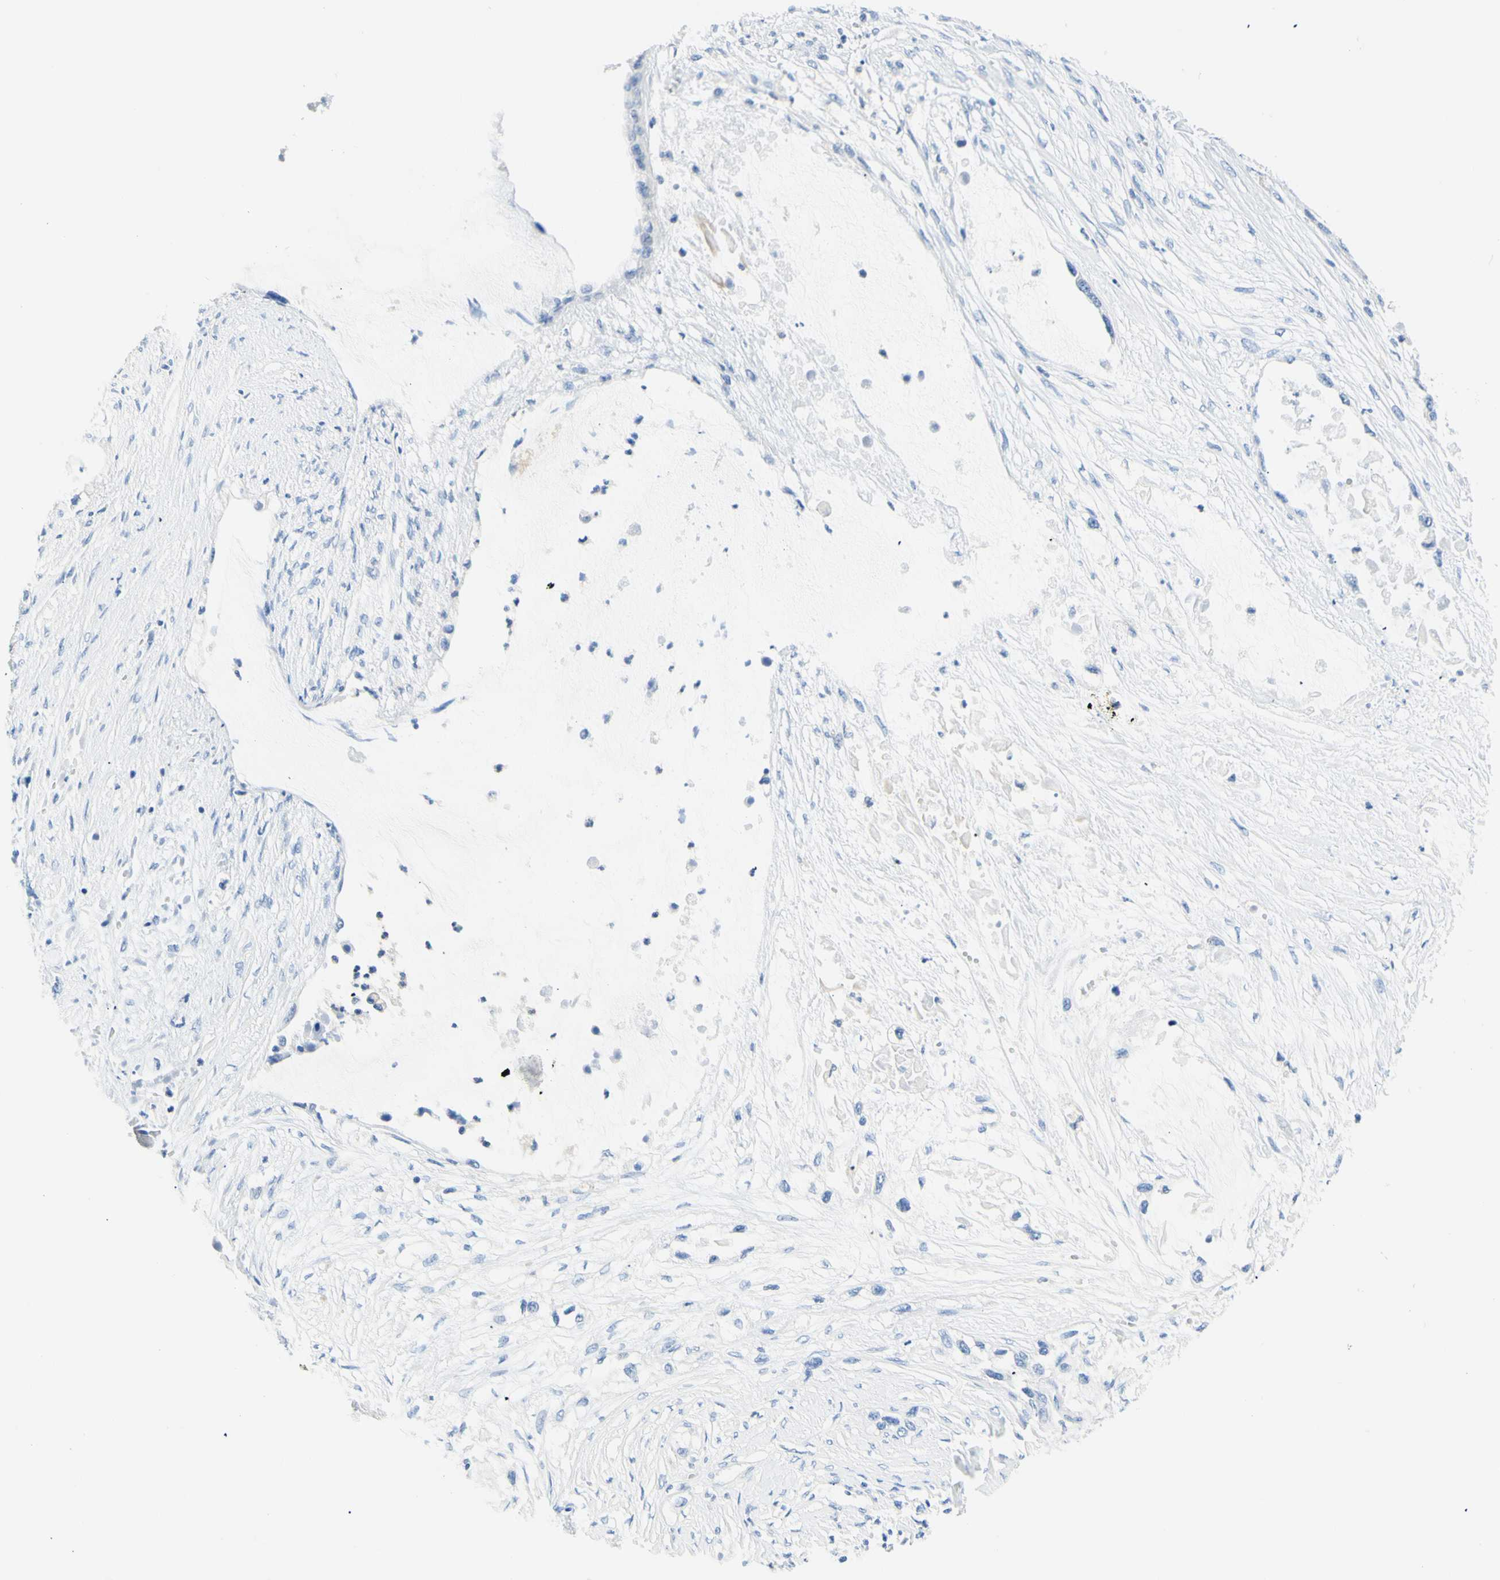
{"staining": {"intensity": "negative", "quantity": "none", "location": "none"}, "tissue": "pancreatic cancer", "cell_type": "Tumor cells", "image_type": "cancer", "snomed": [{"axis": "morphology", "description": "Adenocarcinoma, NOS"}, {"axis": "topography", "description": "Pancreas"}], "caption": "The photomicrograph reveals no significant staining in tumor cells of pancreatic cancer. The staining was performed using DAB (3,3'-diaminobenzidine) to visualize the protein expression in brown, while the nuclei were stained in blue with hematoxylin (Magnification: 20x).", "gene": "HPCA", "patient": {"sex": "female", "age": 70}}